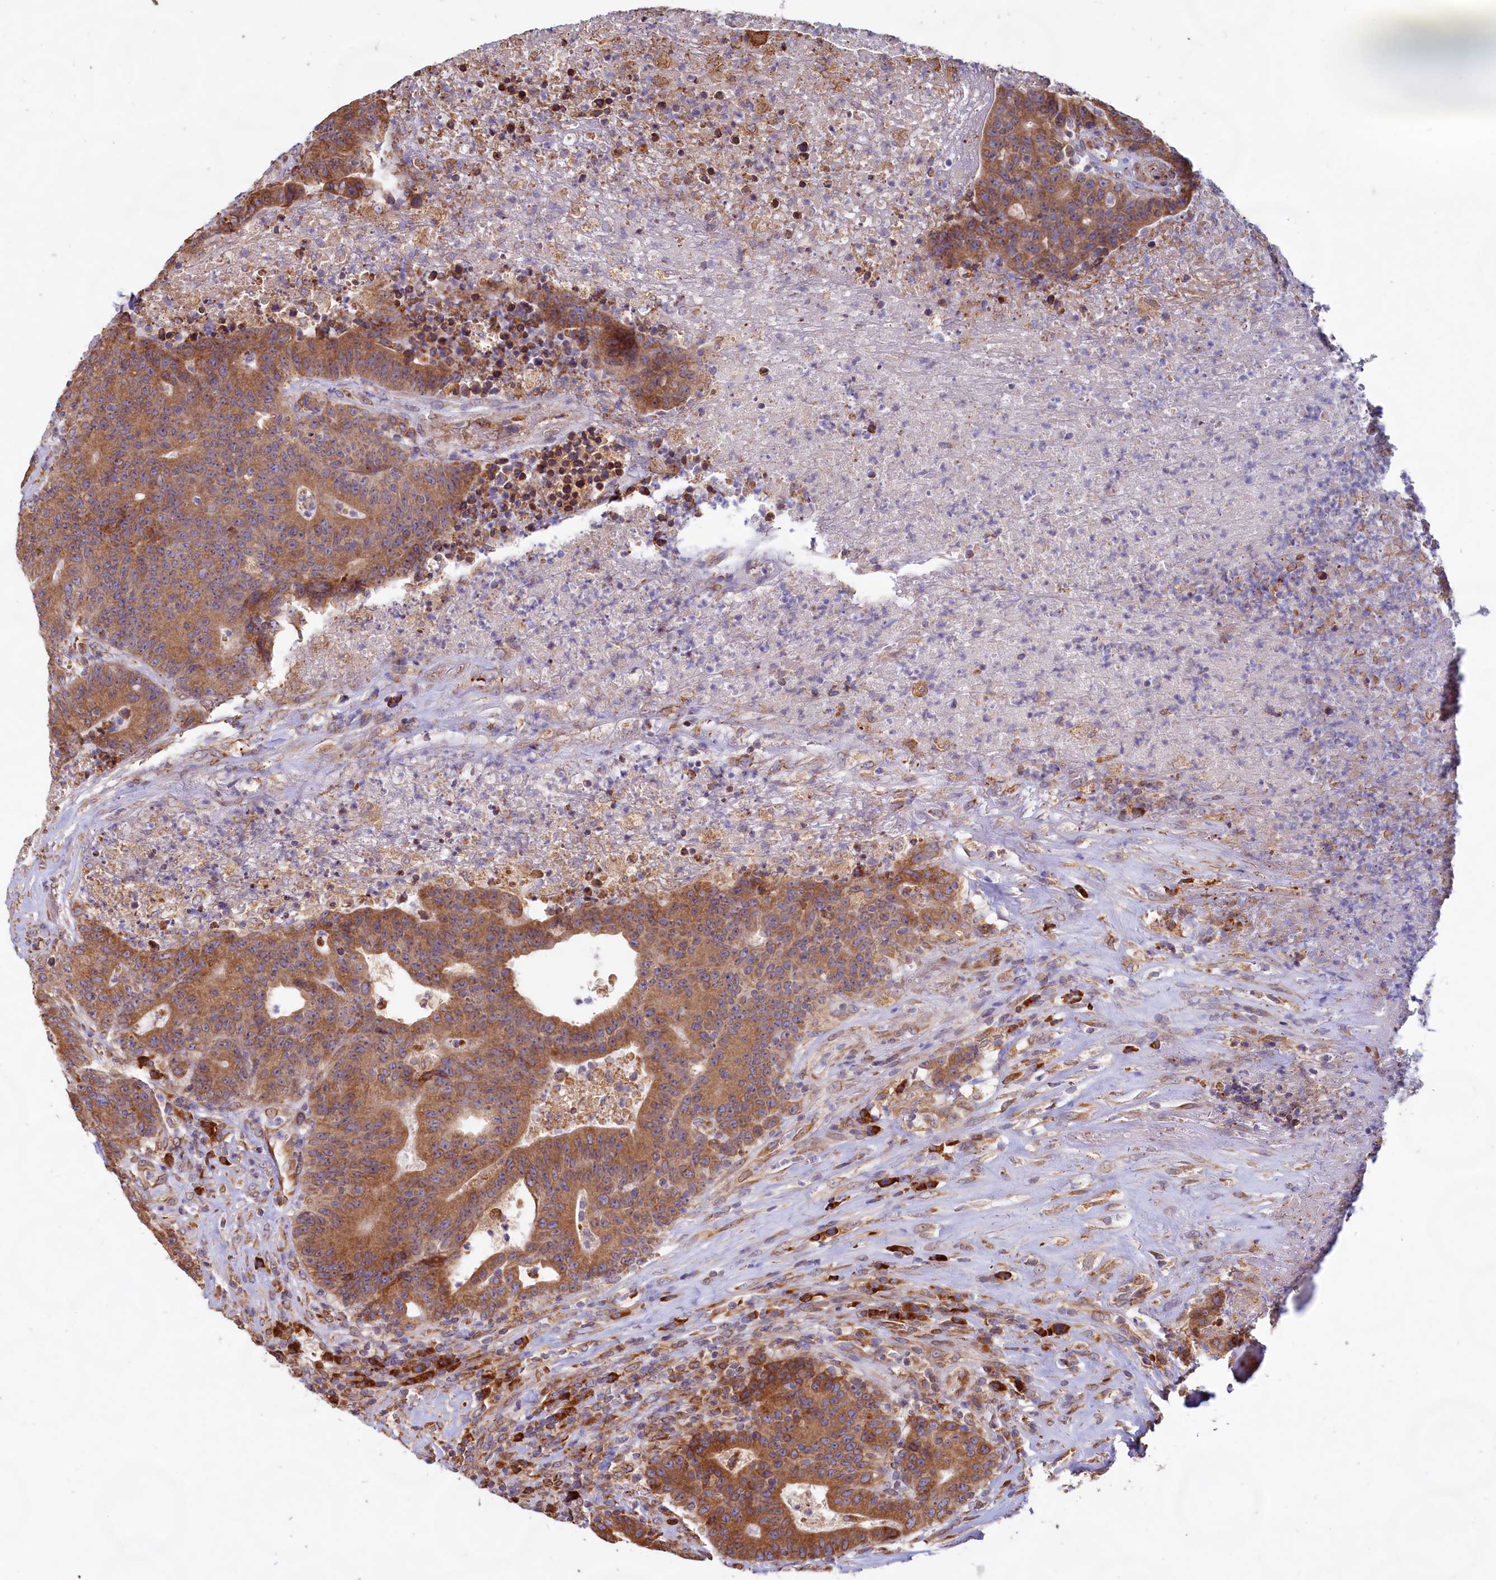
{"staining": {"intensity": "strong", "quantity": ">75%", "location": "cytoplasmic/membranous"}, "tissue": "colorectal cancer", "cell_type": "Tumor cells", "image_type": "cancer", "snomed": [{"axis": "morphology", "description": "Adenocarcinoma, NOS"}, {"axis": "topography", "description": "Colon"}], "caption": "Colorectal cancer stained with a protein marker reveals strong staining in tumor cells.", "gene": "TBC1D19", "patient": {"sex": "female", "age": 75}}